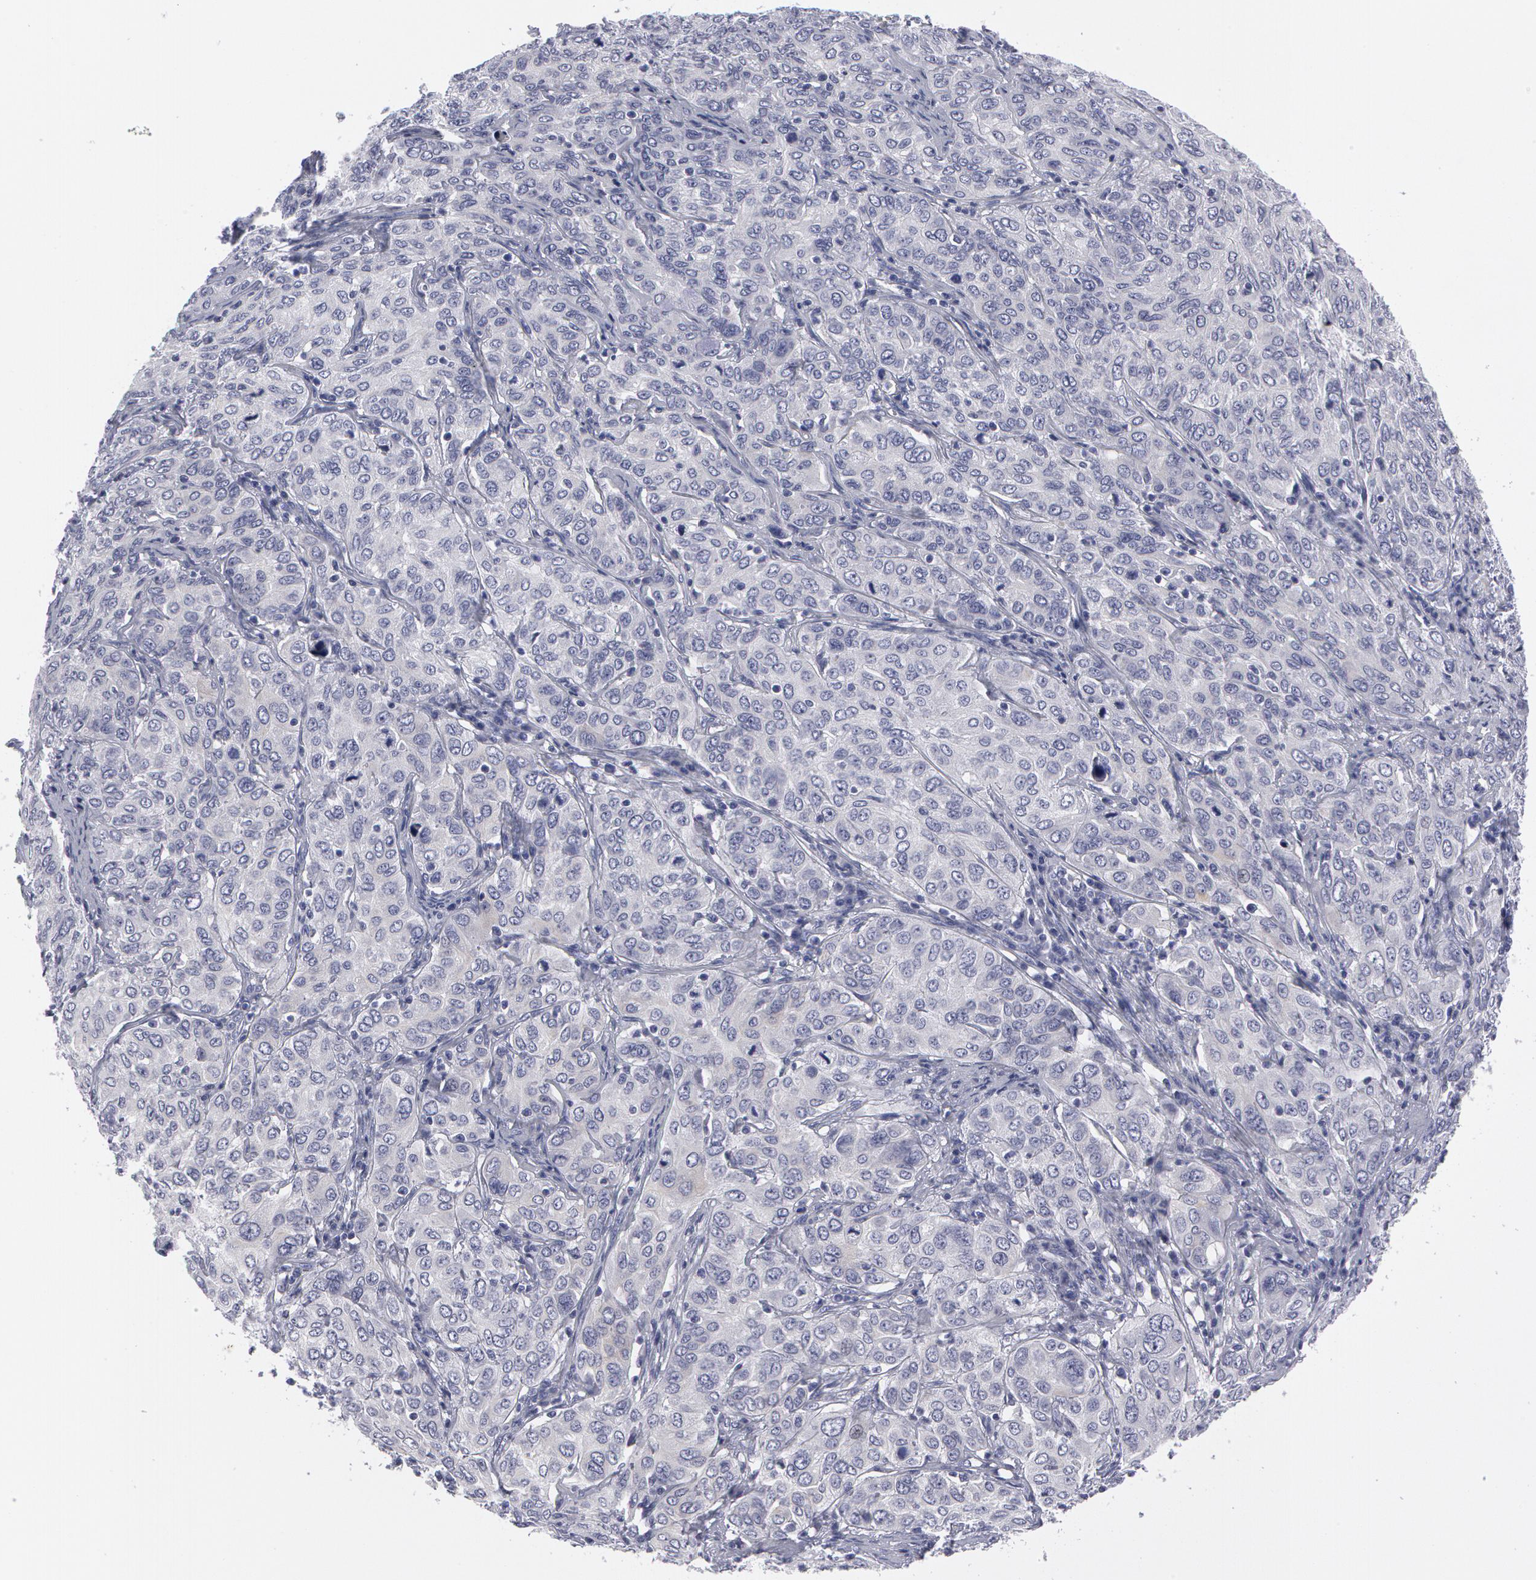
{"staining": {"intensity": "negative", "quantity": "none", "location": "none"}, "tissue": "cervical cancer", "cell_type": "Tumor cells", "image_type": "cancer", "snomed": [{"axis": "morphology", "description": "Squamous cell carcinoma, NOS"}, {"axis": "topography", "description": "Cervix"}], "caption": "This is an immunohistochemistry (IHC) image of human squamous cell carcinoma (cervical). There is no positivity in tumor cells.", "gene": "SMC1B", "patient": {"sex": "female", "age": 38}}